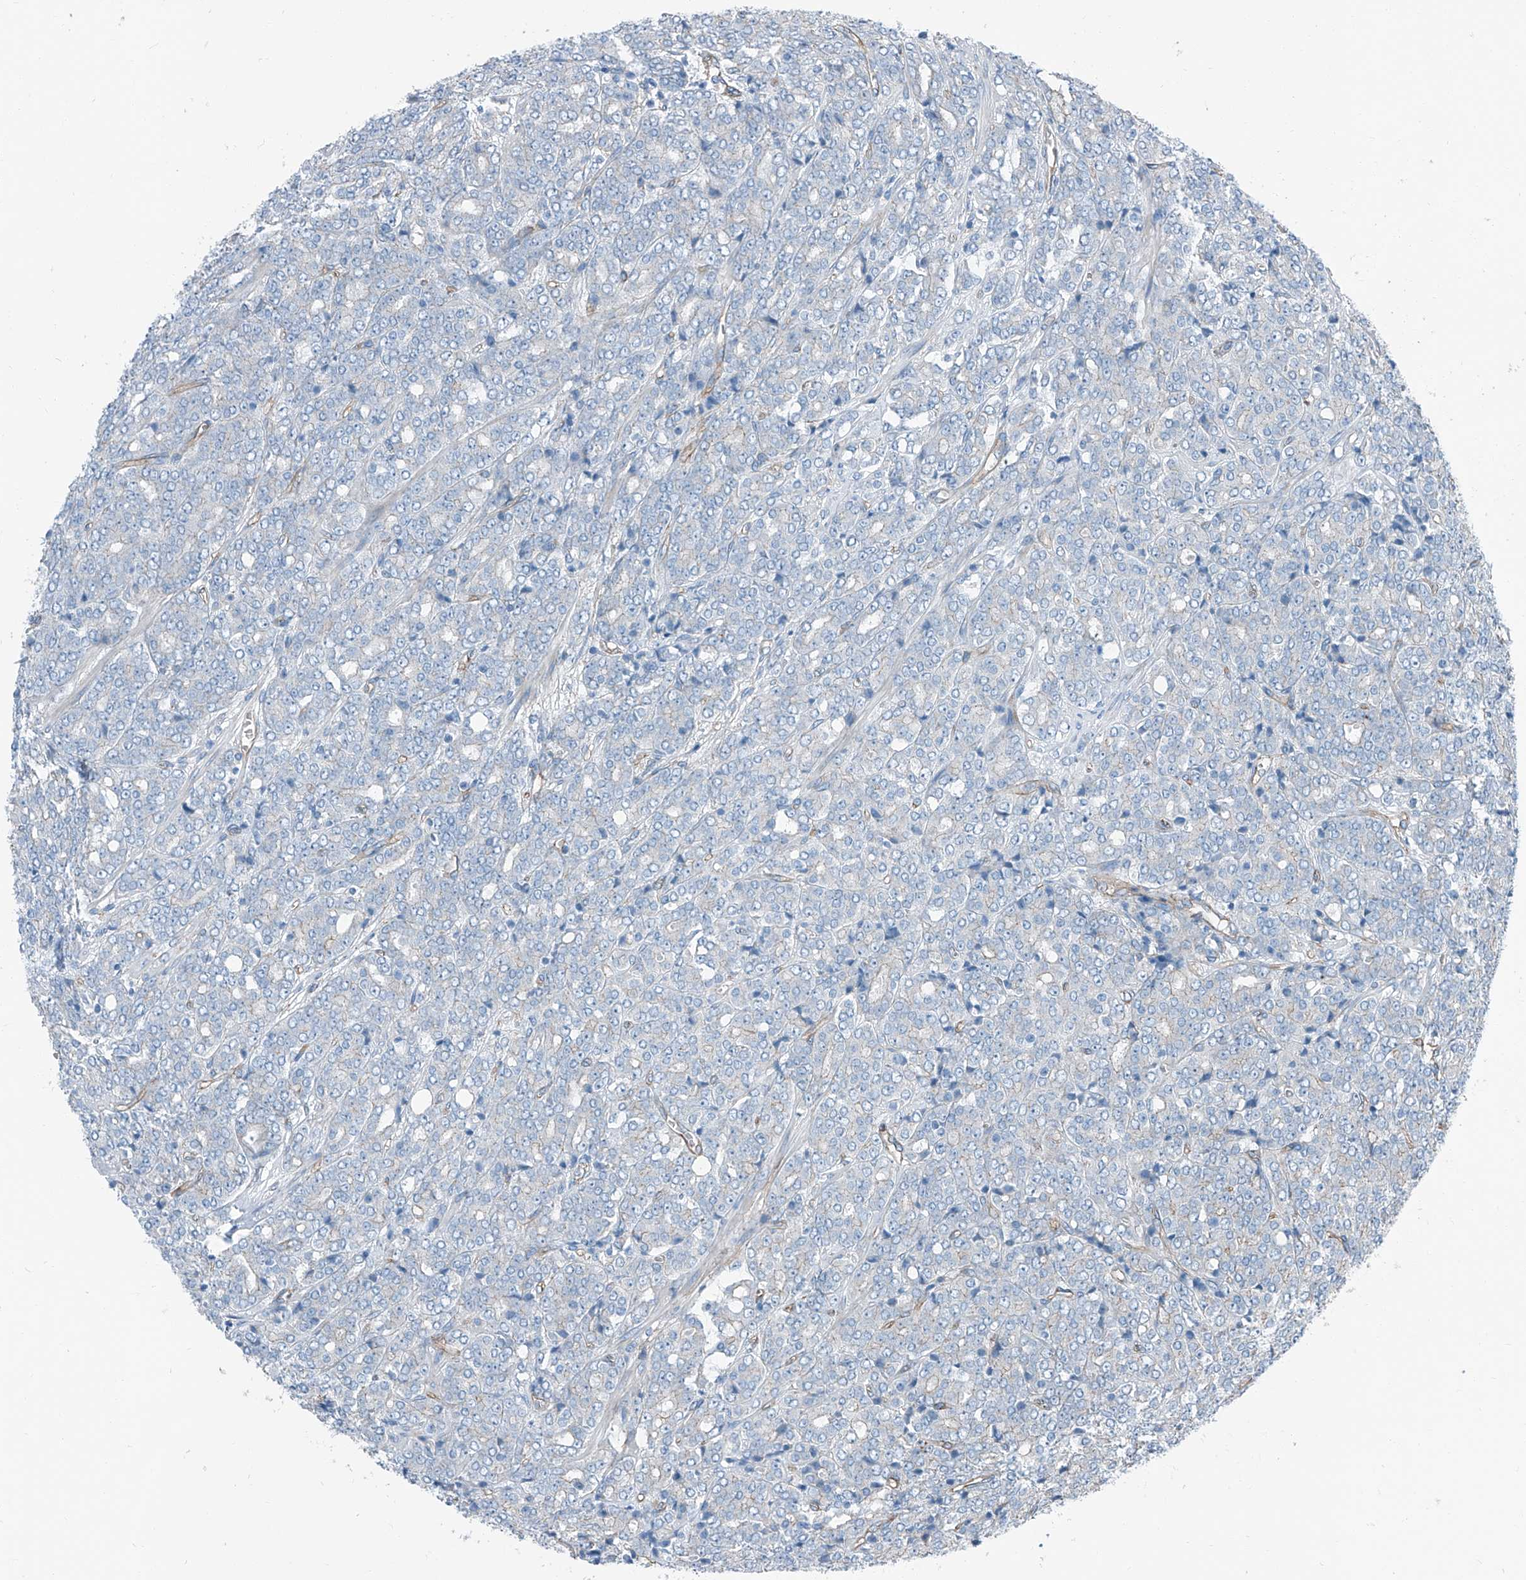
{"staining": {"intensity": "negative", "quantity": "none", "location": "none"}, "tissue": "prostate cancer", "cell_type": "Tumor cells", "image_type": "cancer", "snomed": [{"axis": "morphology", "description": "Adenocarcinoma, High grade"}, {"axis": "topography", "description": "Prostate"}], "caption": "An immunohistochemistry (IHC) micrograph of high-grade adenocarcinoma (prostate) is shown. There is no staining in tumor cells of high-grade adenocarcinoma (prostate). (DAB (3,3'-diaminobenzidine) IHC visualized using brightfield microscopy, high magnification).", "gene": "THEMIS2", "patient": {"sex": "male", "age": 62}}